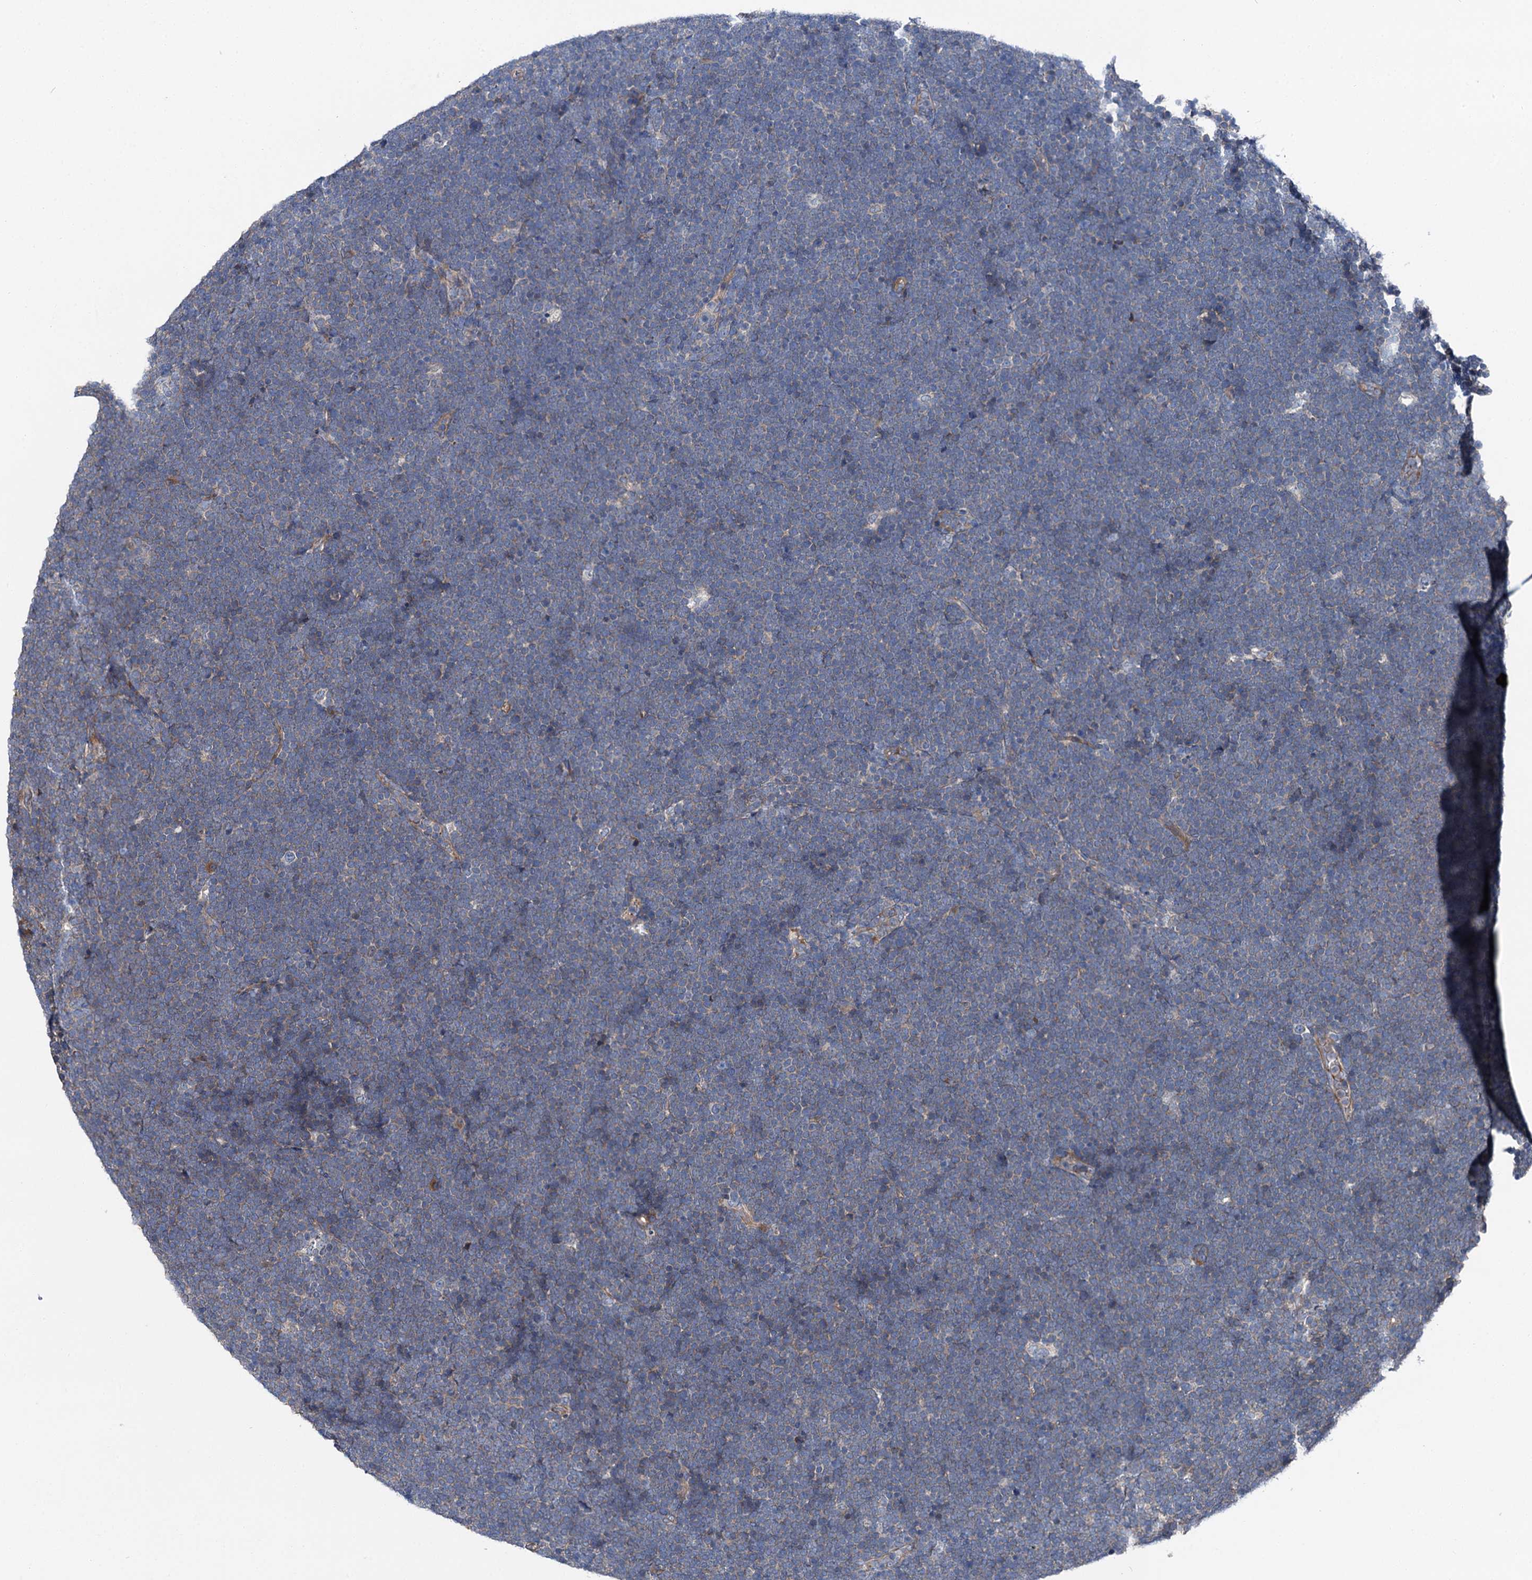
{"staining": {"intensity": "negative", "quantity": "none", "location": "none"}, "tissue": "lymphoma", "cell_type": "Tumor cells", "image_type": "cancer", "snomed": [{"axis": "morphology", "description": "Malignant lymphoma, non-Hodgkin's type, High grade"}, {"axis": "topography", "description": "Lymph node"}], "caption": "IHC photomicrograph of human lymphoma stained for a protein (brown), which displays no positivity in tumor cells. Brightfield microscopy of immunohistochemistry (IHC) stained with DAB (3,3'-diaminobenzidine) (brown) and hematoxylin (blue), captured at high magnification.", "gene": "SLC22A25", "patient": {"sex": "male", "age": 13}}